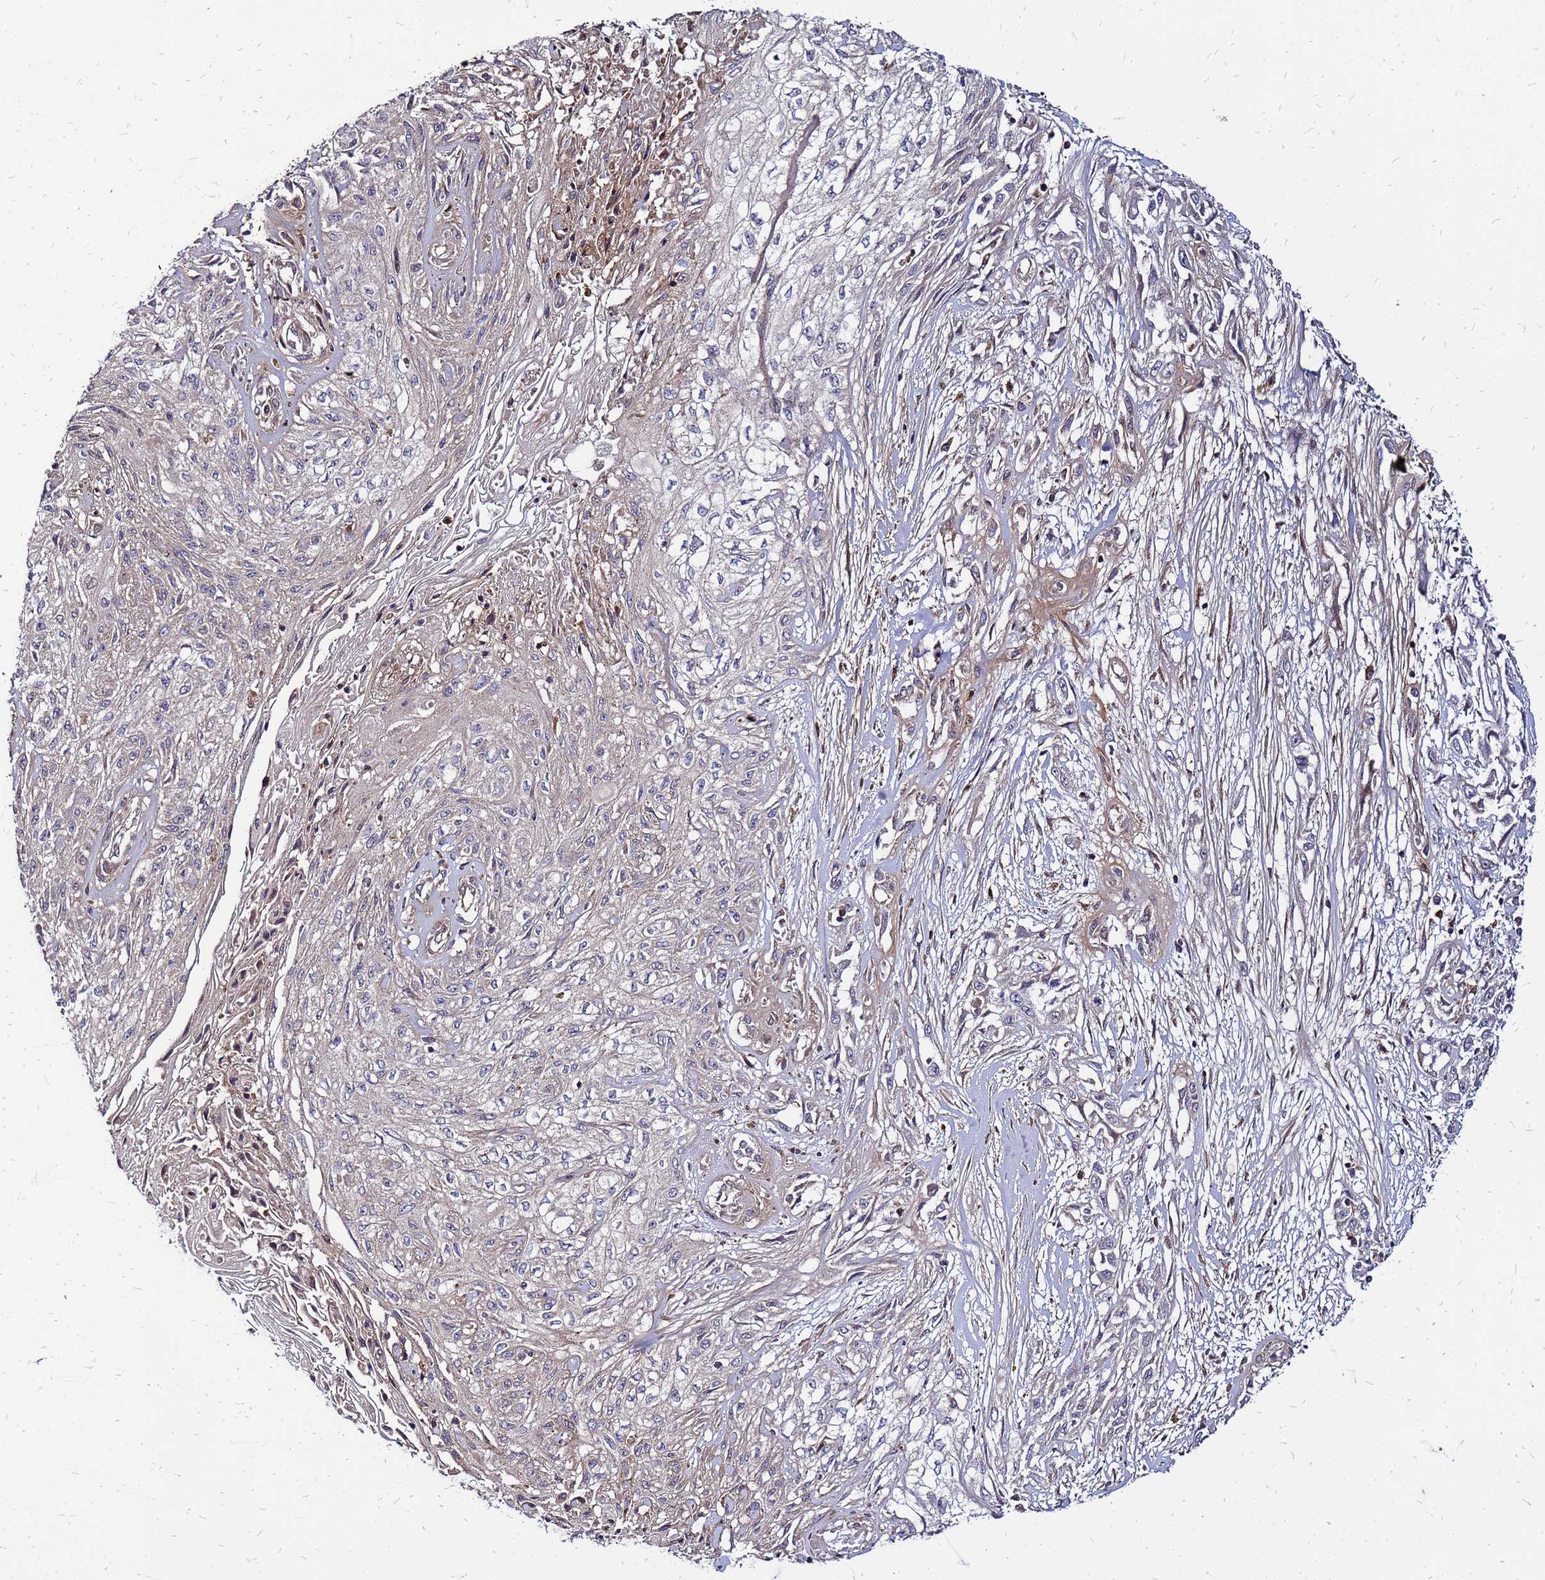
{"staining": {"intensity": "negative", "quantity": "none", "location": "none"}, "tissue": "skin cancer", "cell_type": "Tumor cells", "image_type": "cancer", "snomed": [{"axis": "morphology", "description": "Squamous cell carcinoma, NOS"}, {"axis": "morphology", "description": "Squamous cell carcinoma, metastatic, NOS"}, {"axis": "topography", "description": "Skin"}, {"axis": "topography", "description": "Lymph node"}], "caption": "DAB immunohistochemical staining of human skin cancer (squamous cell carcinoma) demonstrates no significant positivity in tumor cells.", "gene": "CYBC1", "patient": {"sex": "male", "age": 75}}